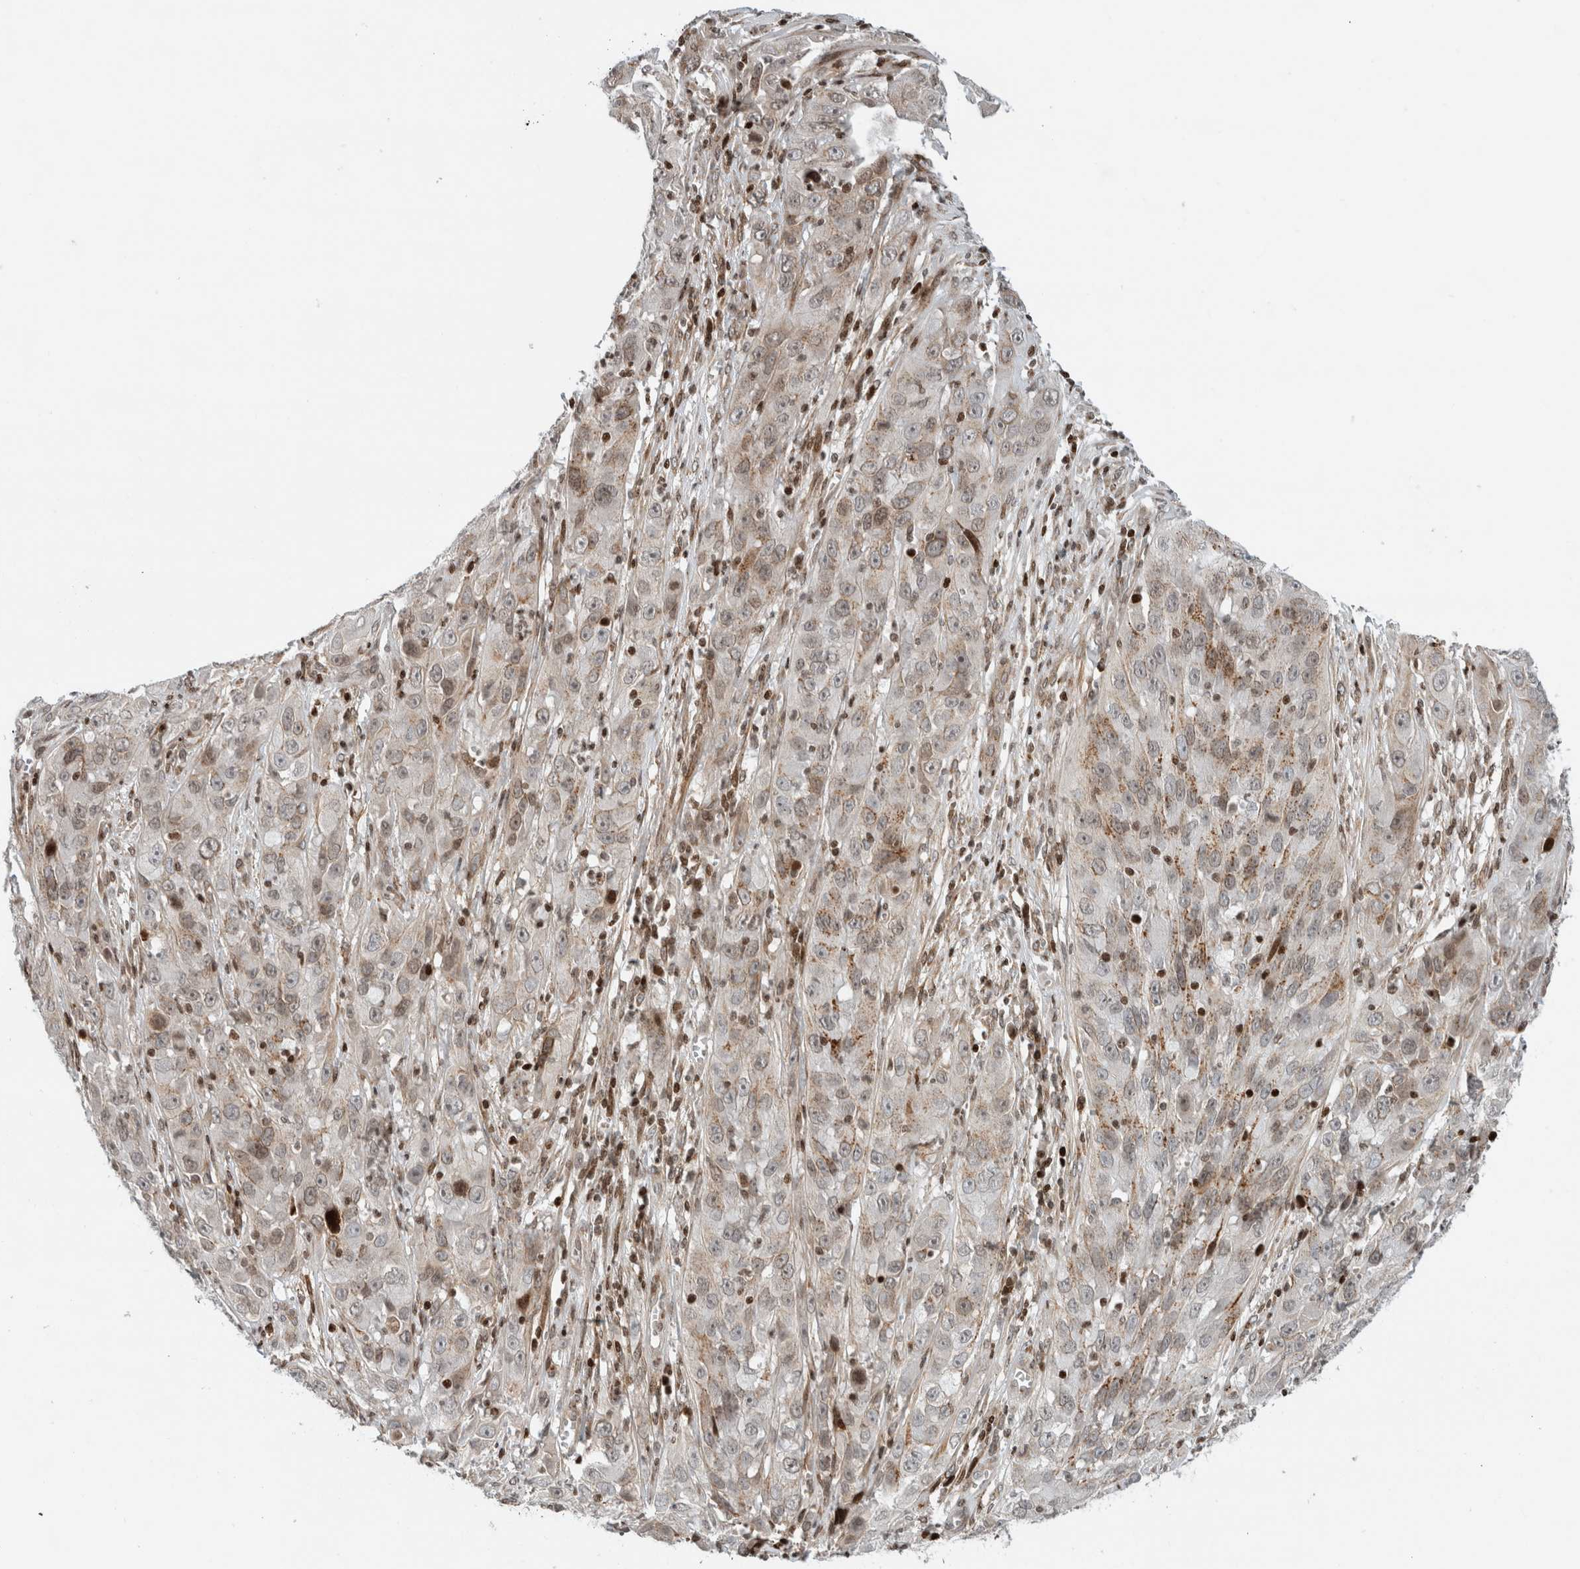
{"staining": {"intensity": "weak", "quantity": "25%-75%", "location": "cytoplasmic/membranous"}, "tissue": "cervical cancer", "cell_type": "Tumor cells", "image_type": "cancer", "snomed": [{"axis": "morphology", "description": "Squamous cell carcinoma, NOS"}, {"axis": "topography", "description": "Cervix"}], "caption": "Immunohistochemistry (IHC) staining of cervical cancer (squamous cell carcinoma), which demonstrates low levels of weak cytoplasmic/membranous positivity in approximately 25%-75% of tumor cells indicating weak cytoplasmic/membranous protein staining. The staining was performed using DAB (brown) for protein detection and nuclei were counterstained in hematoxylin (blue).", "gene": "GINS4", "patient": {"sex": "female", "age": 32}}